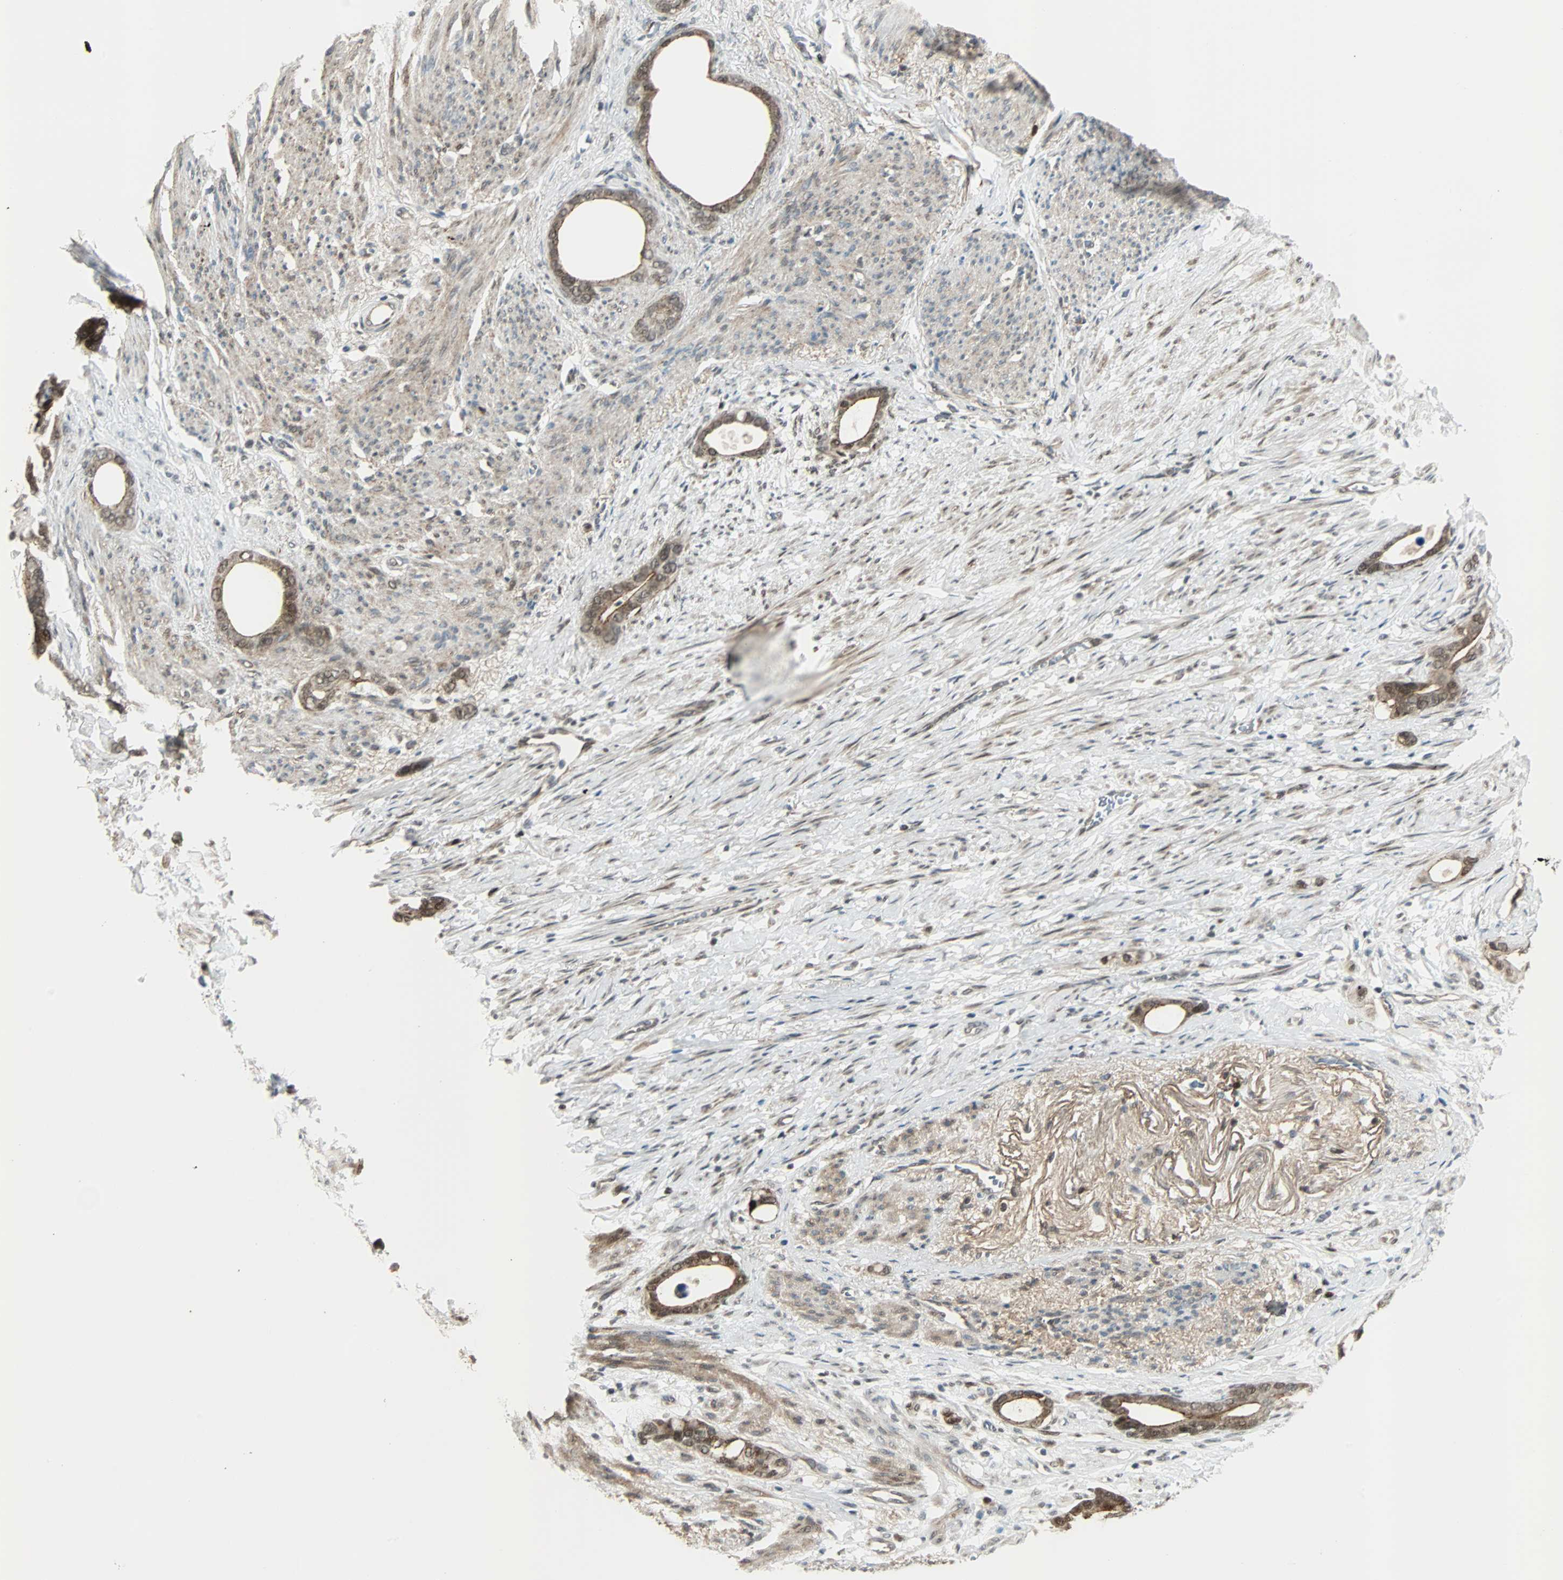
{"staining": {"intensity": "weak", "quantity": ">75%", "location": "cytoplasmic/membranous,nuclear"}, "tissue": "stomach cancer", "cell_type": "Tumor cells", "image_type": "cancer", "snomed": [{"axis": "morphology", "description": "Adenocarcinoma, NOS"}, {"axis": "topography", "description": "Stomach"}], "caption": "Immunohistochemical staining of human adenocarcinoma (stomach) displays weak cytoplasmic/membranous and nuclear protein staining in approximately >75% of tumor cells.", "gene": "CBX4", "patient": {"sex": "female", "age": 75}}